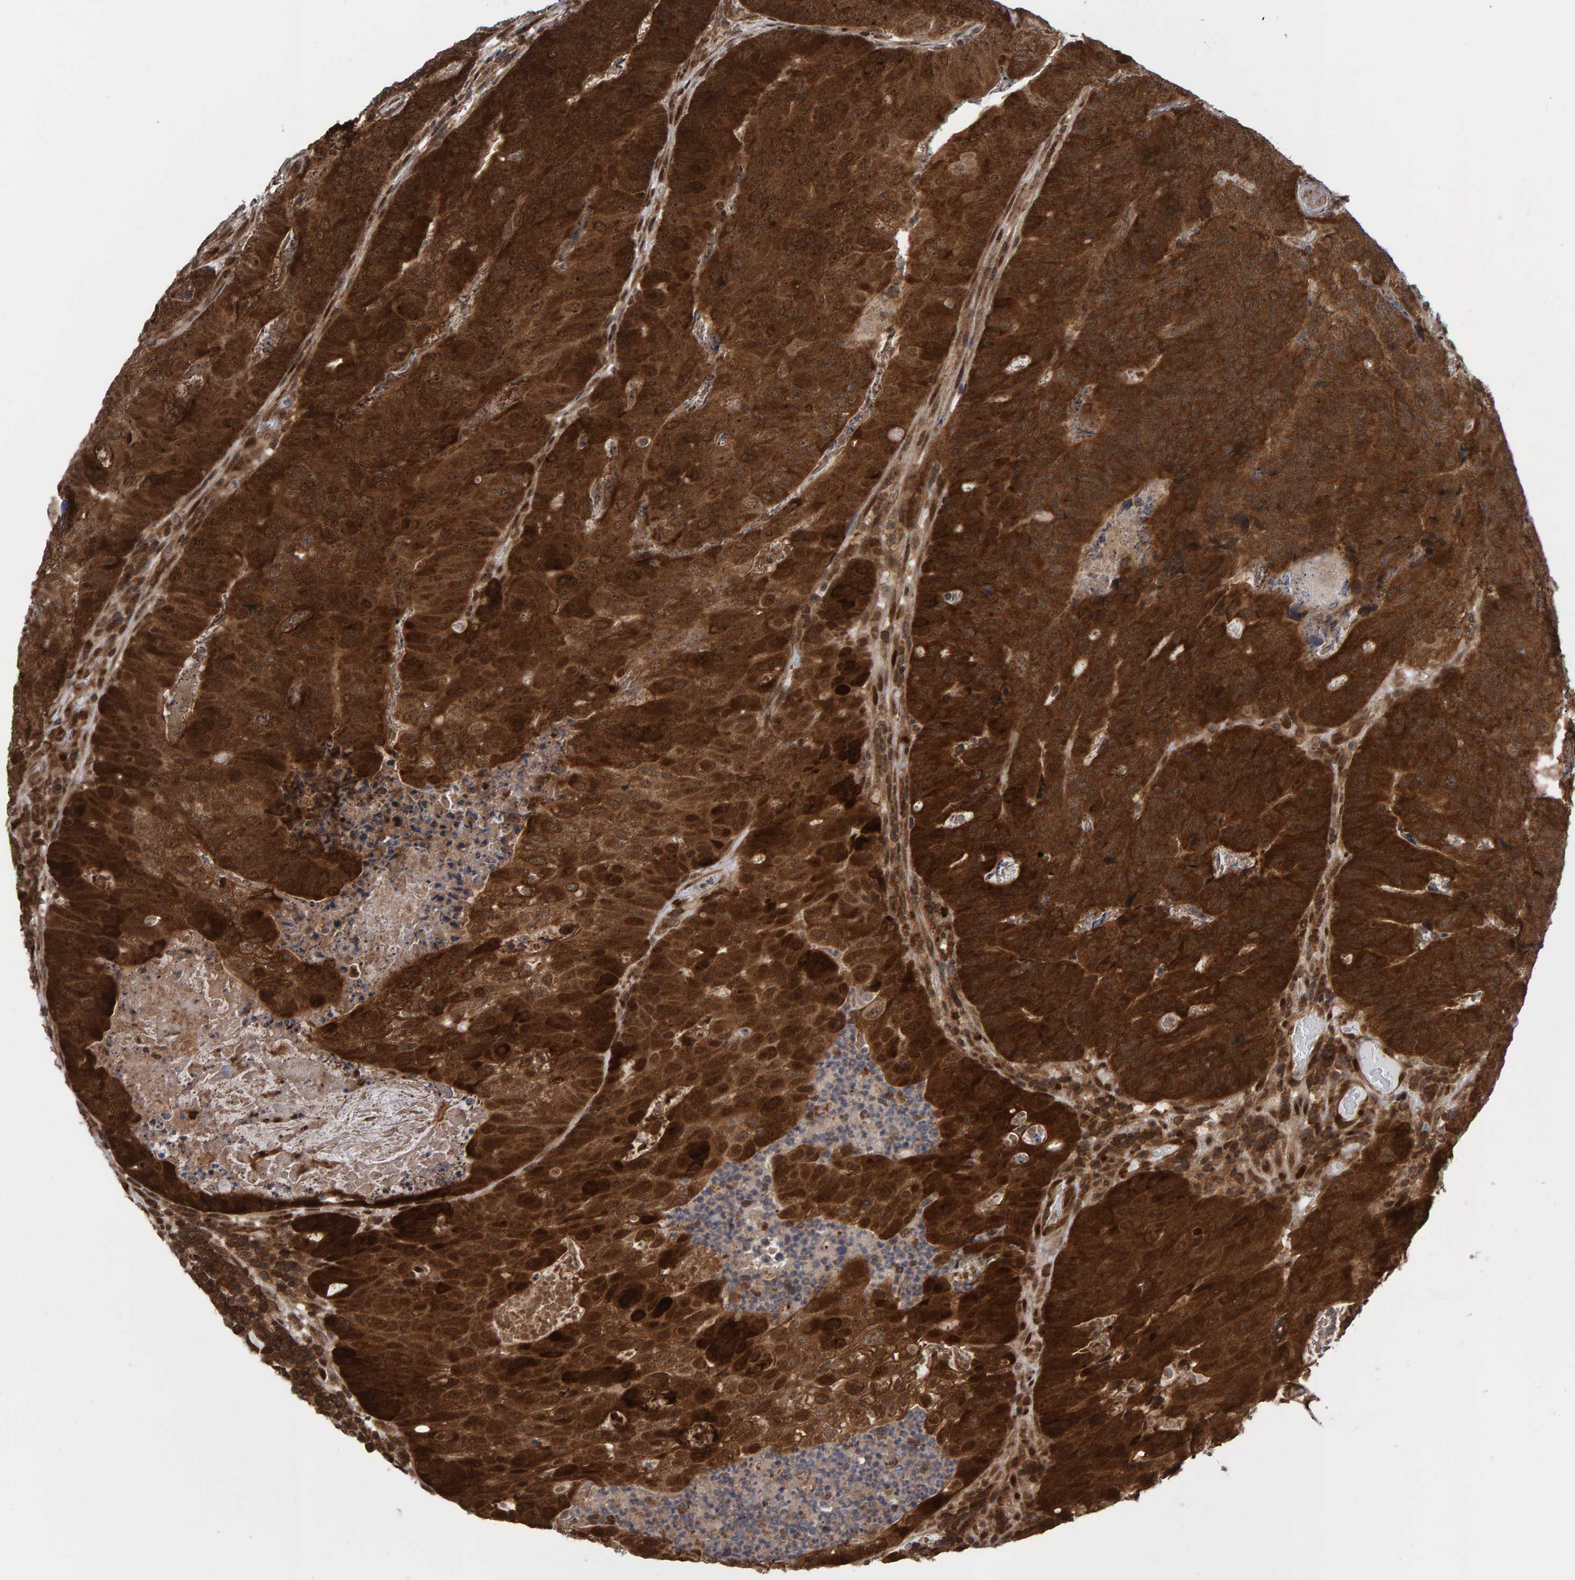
{"staining": {"intensity": "strong", "quantity": ">75%", "location": "cytoplasmic/membranous"}, "tissue": "colorectal cancer", "cell_type": "Tumor cells", "image_type": "cancer", "snomed": [{"axis": "morphology", "description": "Adenocarcinoma, NOS"}, {"axis": "topography", "description": "Colon"}], "caption": "Colorectal cancer tissue demonstrates strong cytoplasmic/membranous expression in approximately >75% of tumor cells, visualized by immunohistochemistry.", "gene": "ZNF366", "patient": {"sex": "female", "age": 67}}